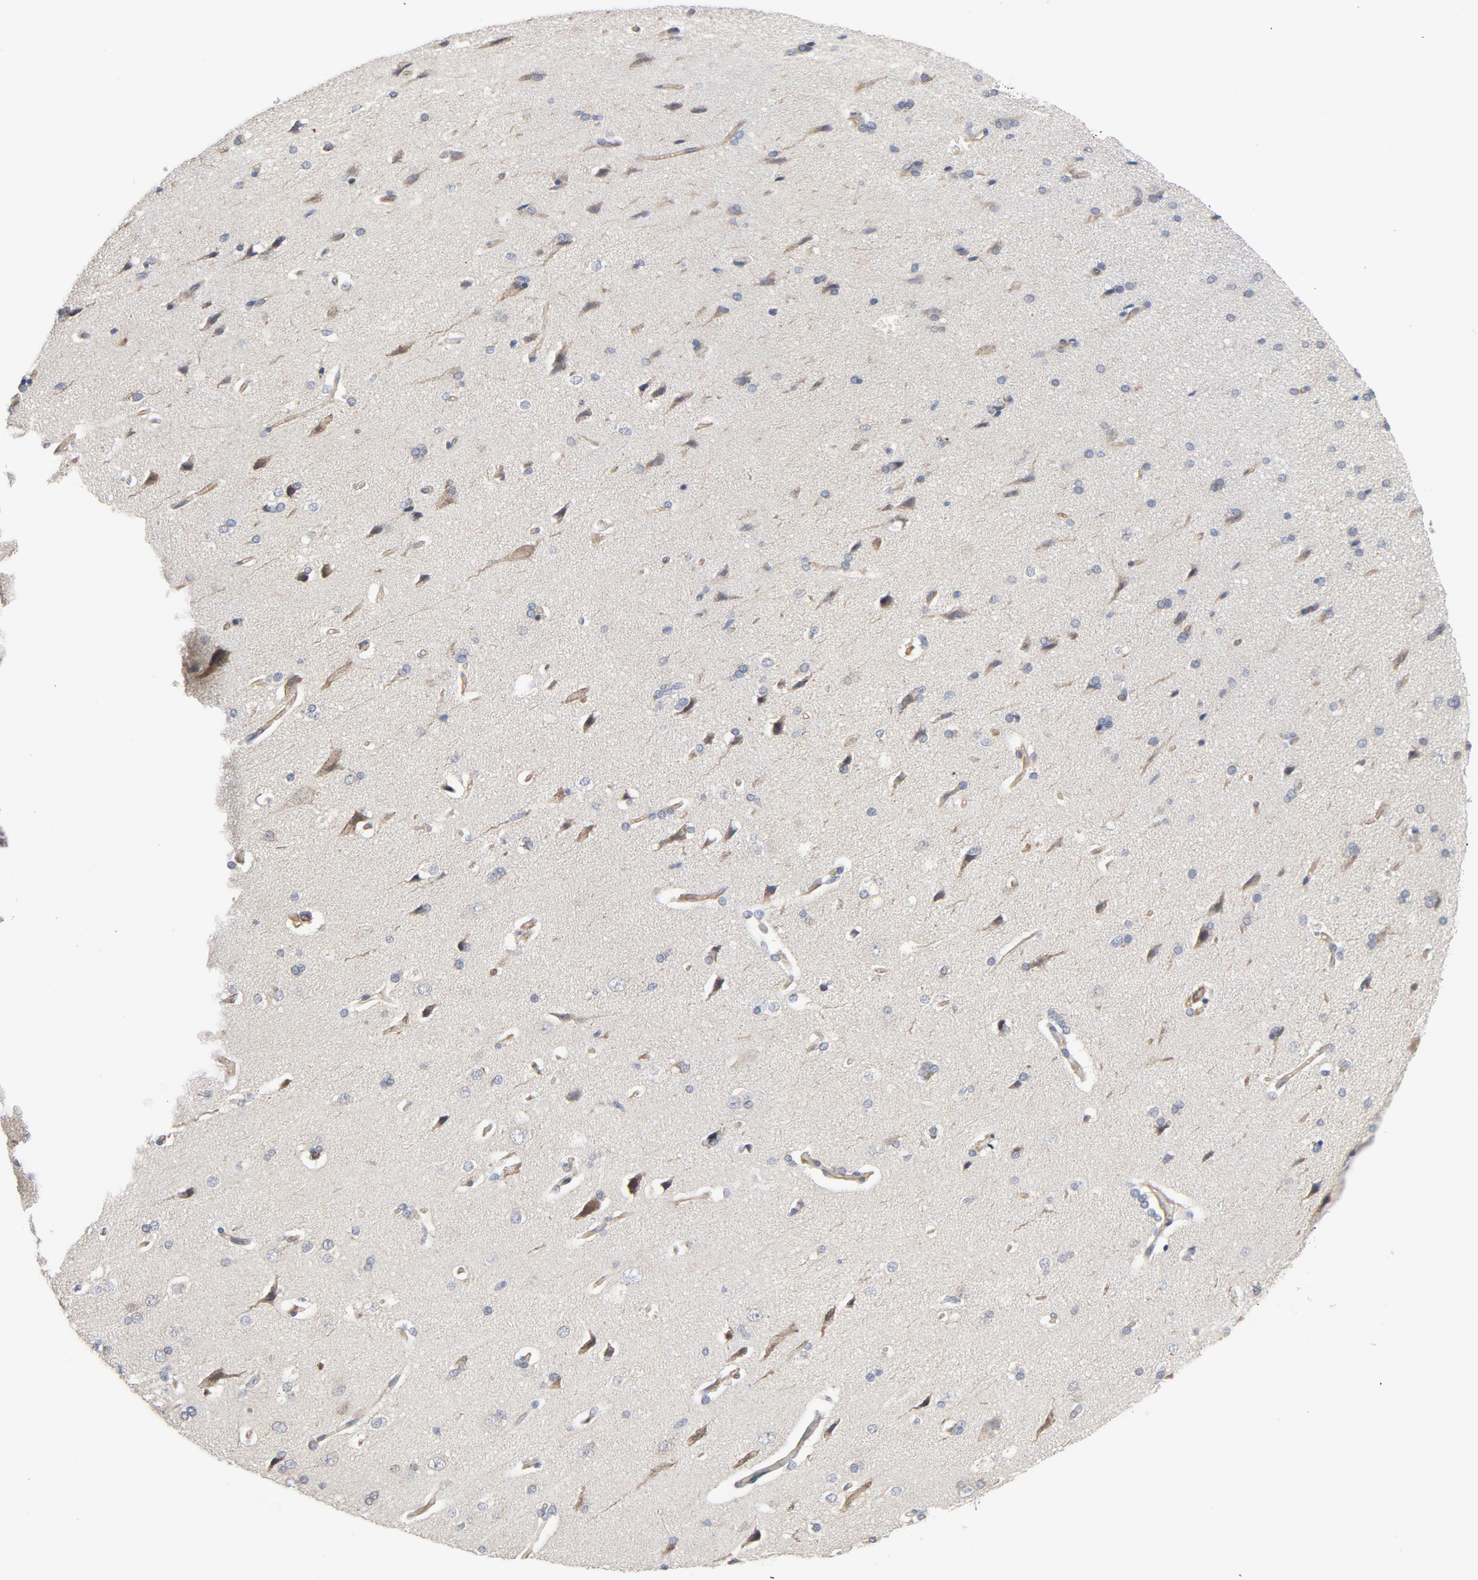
{"staining": {"intensity": "moderate", "quantity": ">75%", "location": "cytoplasmic/membranous"}, "tissue": "cerebral cortex", "cell_type": "Endothelial cells", "image_type": "normal", "snomed": [{"axis": "morphology", "description": "Normal tissue, NOS"}, {"axis": "topography", "description": "Cerebral cortex"}], "caption": "Immunohistochemical staining of benign cerebral cortex shows moderate cytoplasmic/membranous protein staining in approximately >75% of endothelial cells. The staining was performed using DAB, with brown indicating positive protein expression. Nuclei are stained blue with hematoxylin.", "gene": "TRIOBP", "patient": {"sex": "male", "age": 62}}